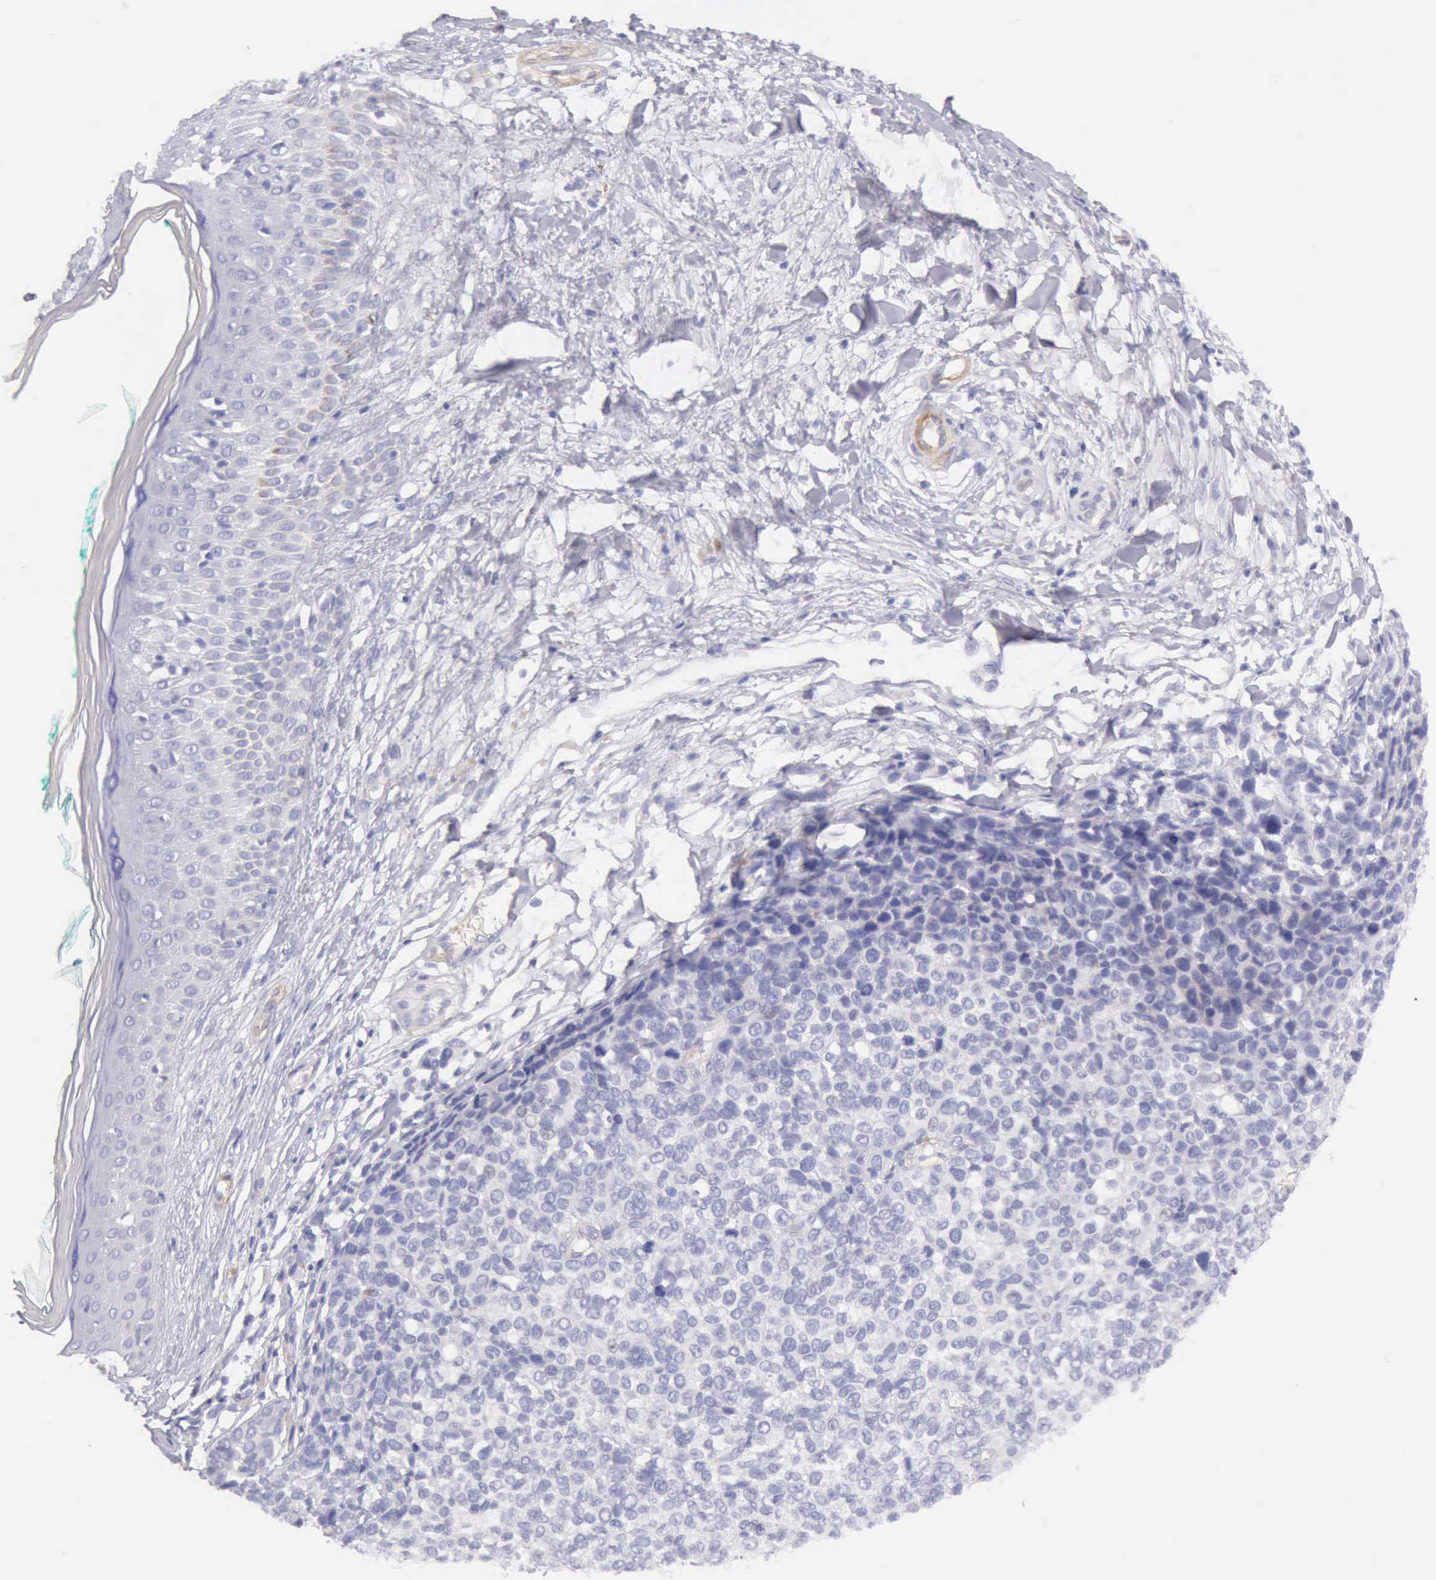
{"staining": {"intensity": "negative", "quantity": "none", "location": "none"}, "tissue": "melanoma", "cell_type": "Tumor cells", "image_type": "cancer", "snomed": [{"axis": "morphology", "description": "Malignant melanoma, NOS"}, {"axis": "topography", "description": "Skin"}], "caption": "A histopathology image of malignant melanoma stained for a protein shows no brown staining in tumor cells.", "gene": "AOC3", "patient": {"sex": "female", "age": 85}}